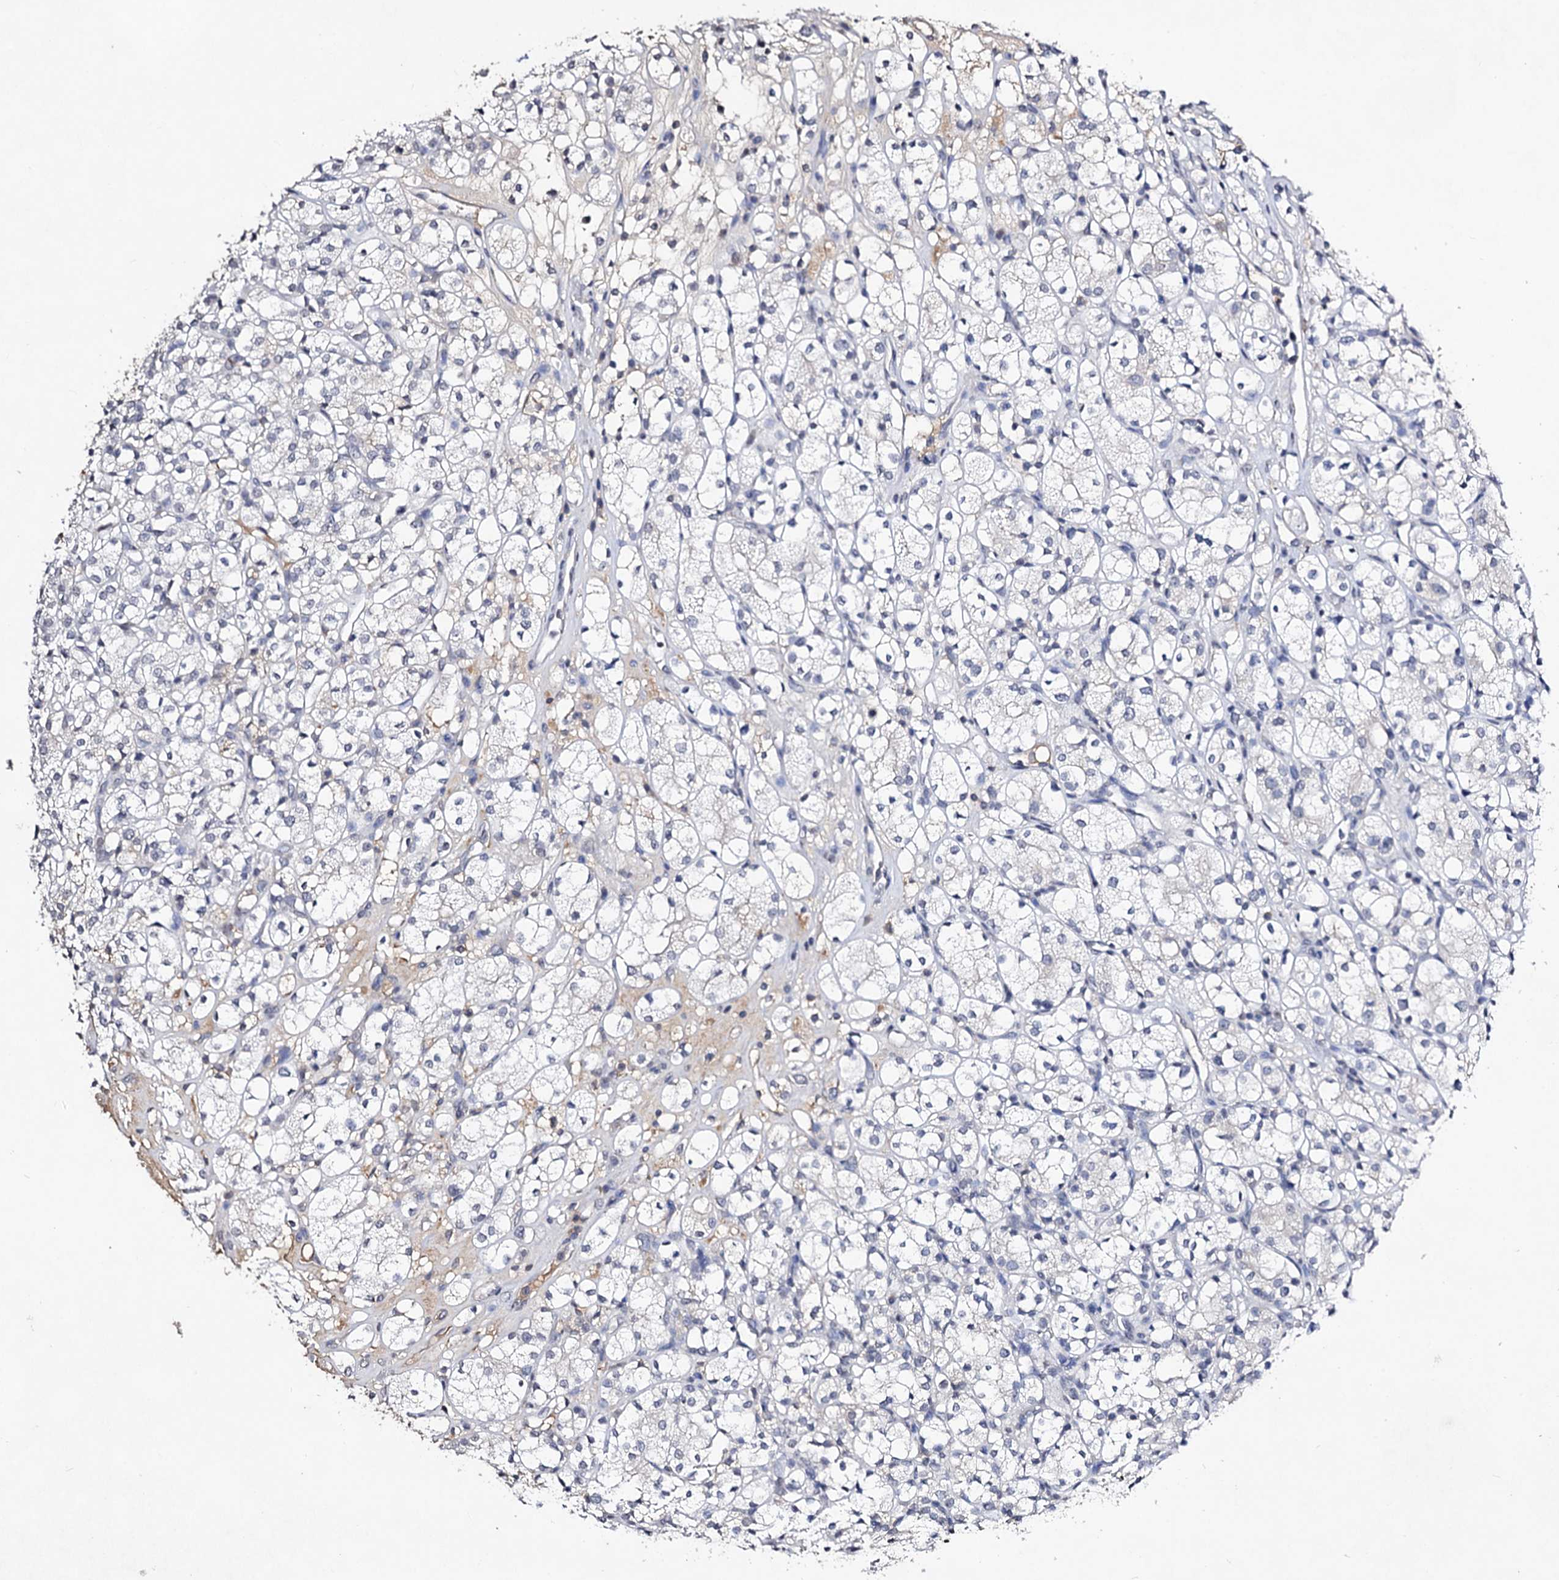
{"staining": {"intensity": "negative", "quantity": "none", "location": "none"}, "tissue": "renal cancer", "cell_type": "Tumor cells", "image_type": "cancer", "snomed": [{"axis": "morphology", "description": "Adenocarcinoma, NOS"}, {"axis": "topography", "description": "Kidney"}], "caption": "Adenocarcinoma (renal) stained for a protein using IHC exhibits no positivity tumor cells.", "gene": "PLIN1", "patient": {"sex": "male", "age": 77}}